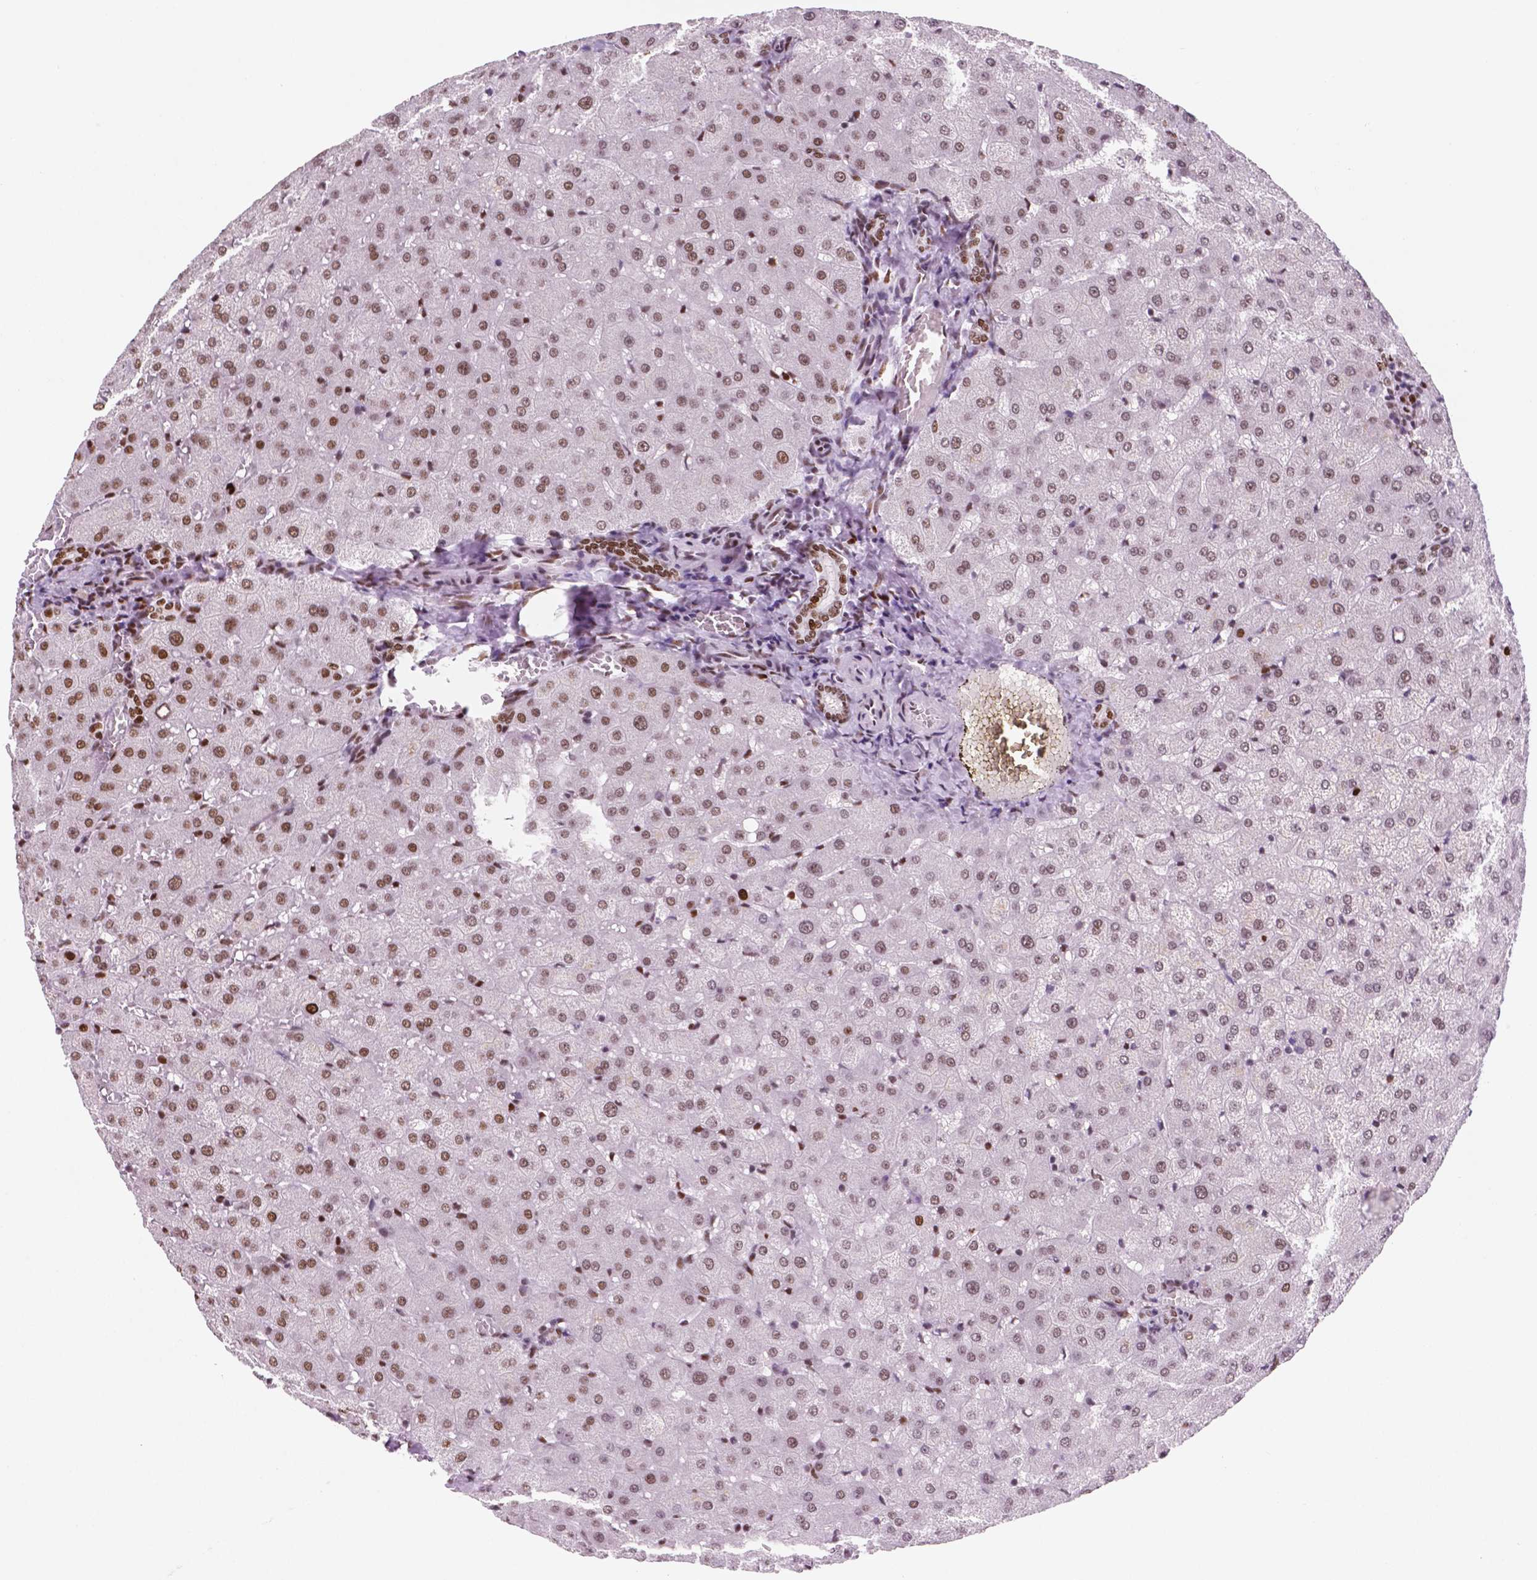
{"staining": {"intensity": "moderate", "quantity": "25%-75%", "location": "nuclear"}, "tissue": "liver", "cell_type": "Cholangiocytes", "image_type": "normal", "snomed": [{"axis": "morphology", "description": "Normal tissue, NOS"}, {"axis": "topography", "description": "Liver"}], "caption": "Immunohistochemical staining of benign human liver exhibits moderate nuclear protein expression in about 25%-75% of cholangiocytes.", "gene": "MSH6", "patient": {"sex": "female", "age": 50}}